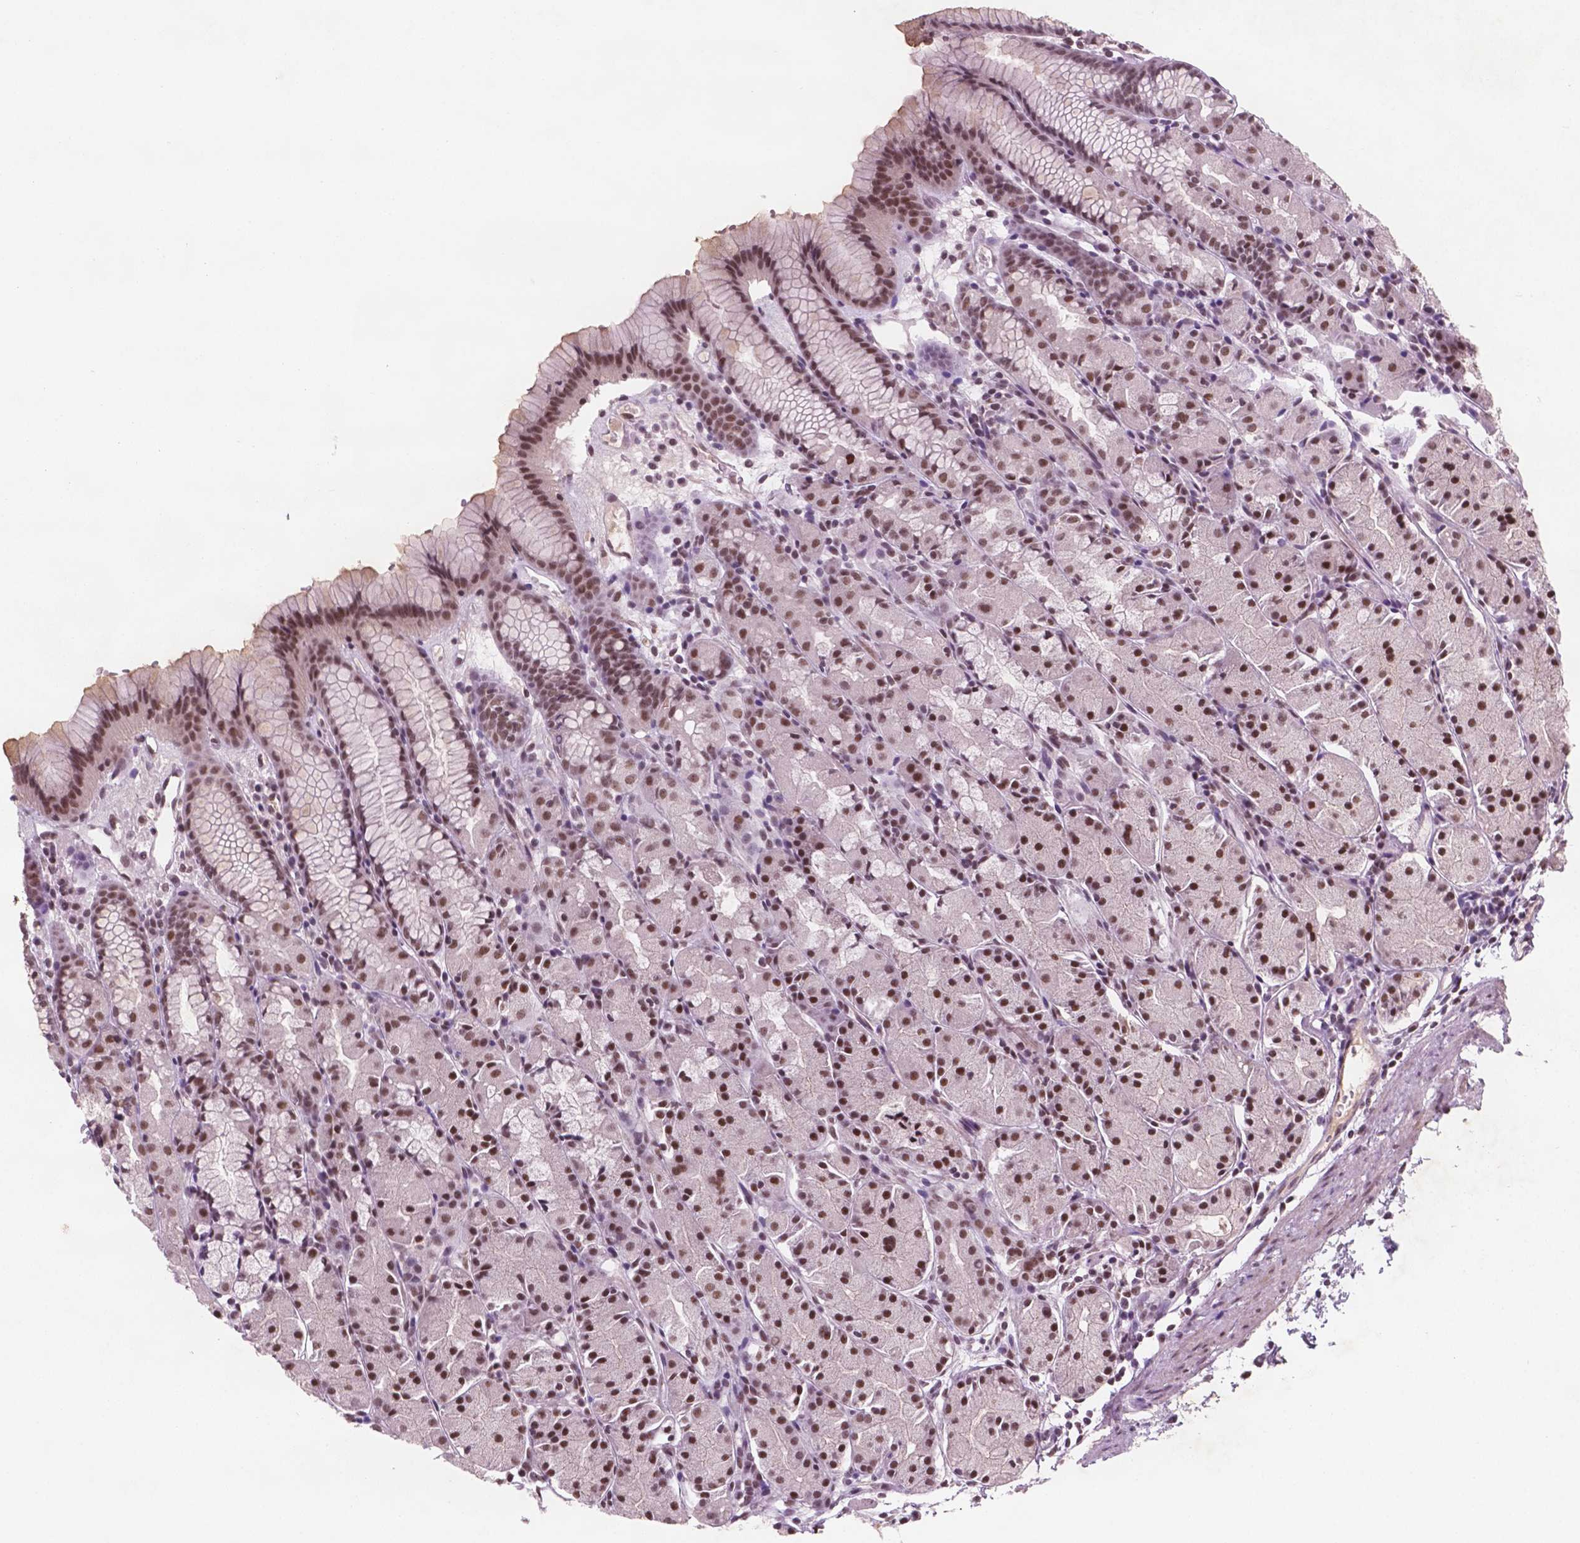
{"staining": {"intensity": "moderate", "quantity": ">75%", "location": "nuclear"}, "tissue": "stomach", "cell_type": "Glandular cells", "image_type": "normal", "snomed": [{"axis": "morphology", "description": "Normal tissue, NOS"}, {"axis": "topography", "description": "Stomach, upper"}], "caption": "High-power microscopy captured an immunohistochemistry (IHC) image of benign stomach, revealing moderate nuclear positivity in approximately >75% of glandular cells.", "gene": "CTR9", "patient": {"sex": "male", "age": 47}}